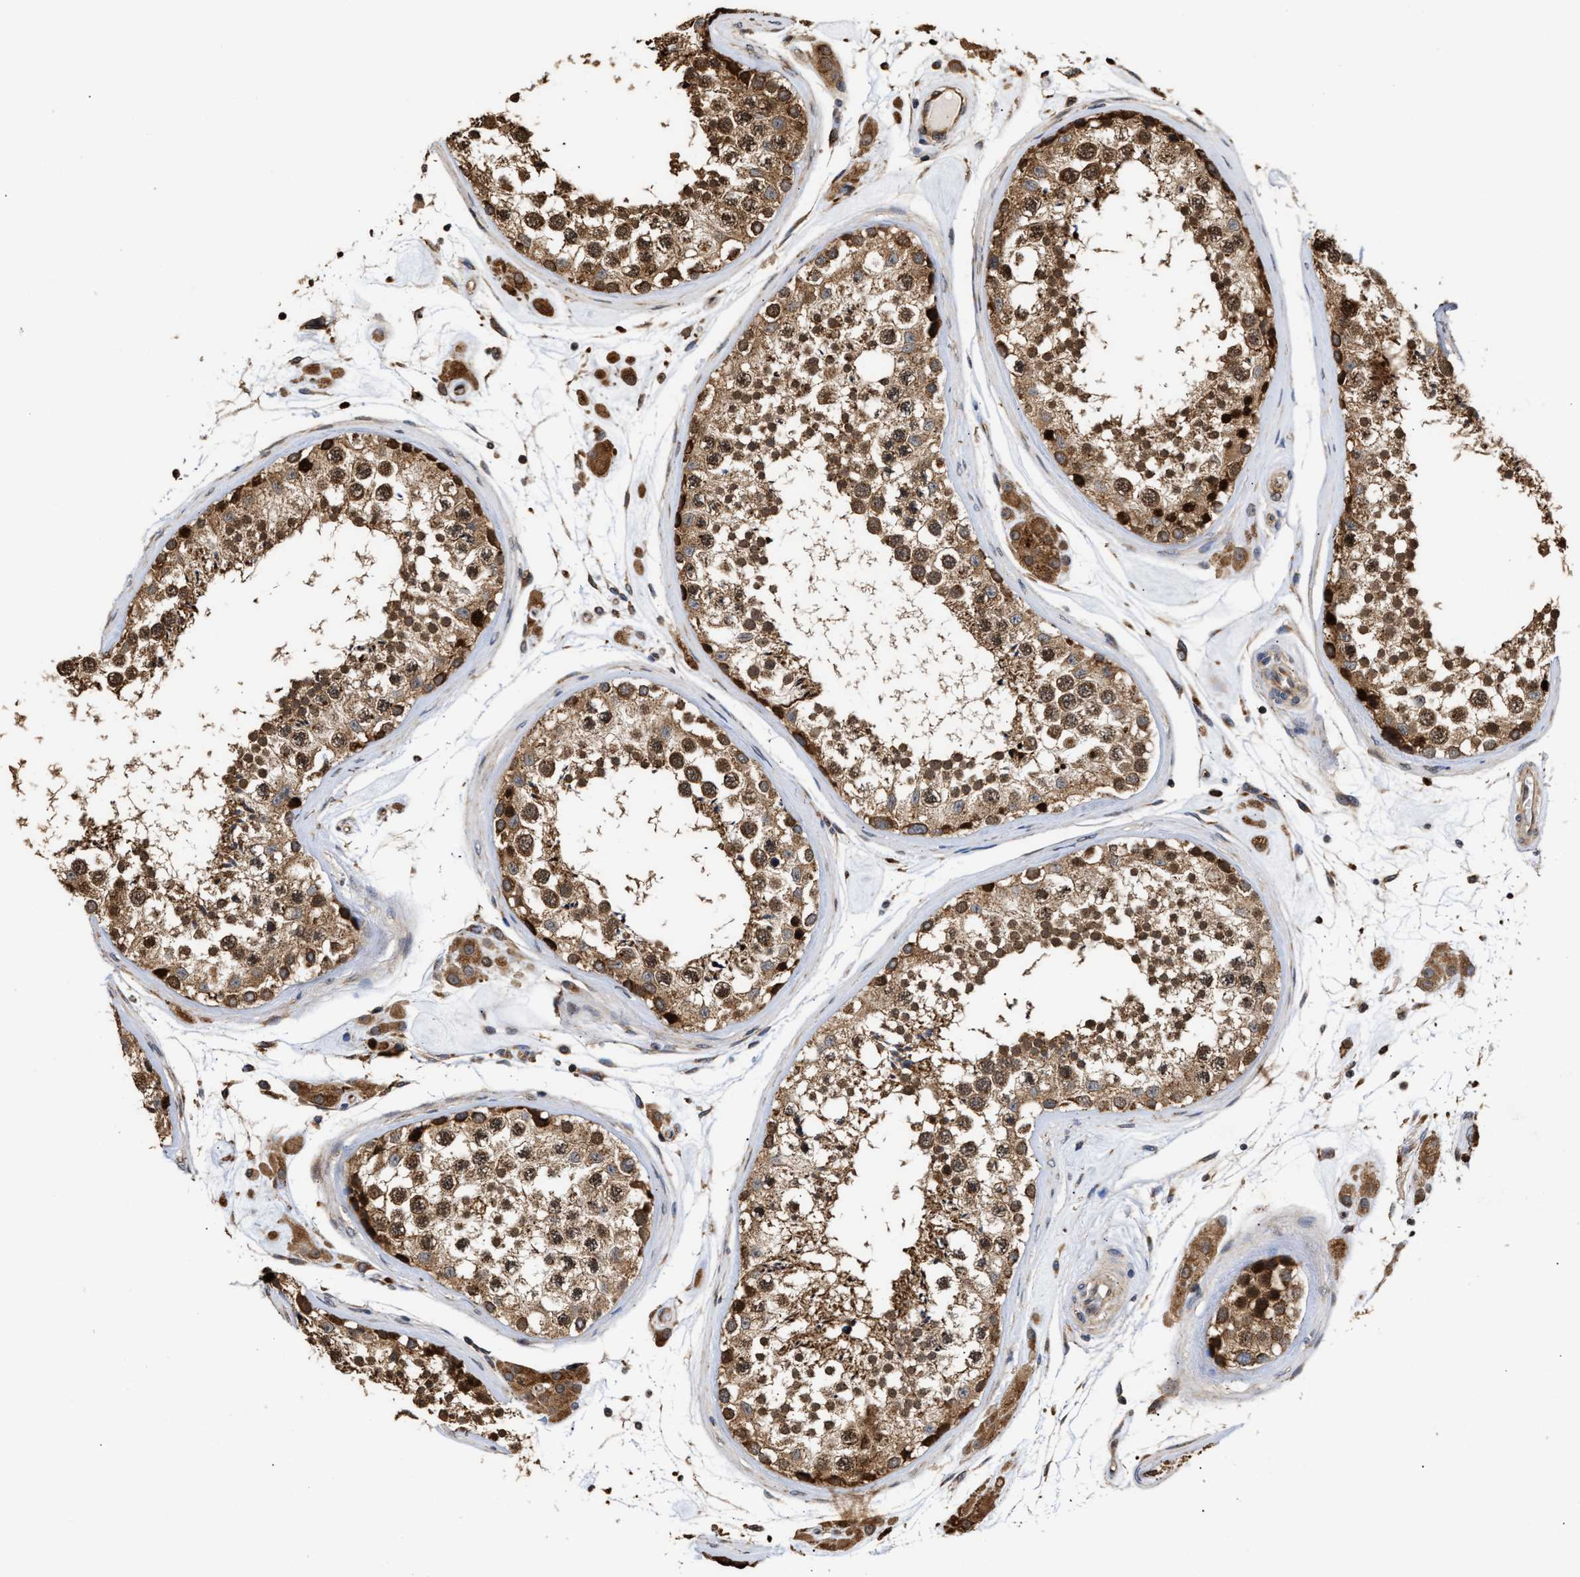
{"staining": {"intensity": "strong", "quantity": ">75%", "location": "cytoplasmic/membranous,nuclear"}, "tissue": "testis", "cell_type": "Cells in seminiferous ducts", "image_type": "normal", "snomed": [{"axis": "morphology", "description": "Normal tissue, NOS"}, {"axis": "topography", "description": "Testis"}], "caption": "IHC image of unremarkable testis: testis stained using IHC shows high levels of strong protein expression localized specifically in the cytoplasmic/membranous,nuclear of cells in seminiferous ducts, appearing as a cytoplasmic/membranous,nuclear brown color.", "gene": "GOSR1", "patient": {"sex": "male", "age": 46}}